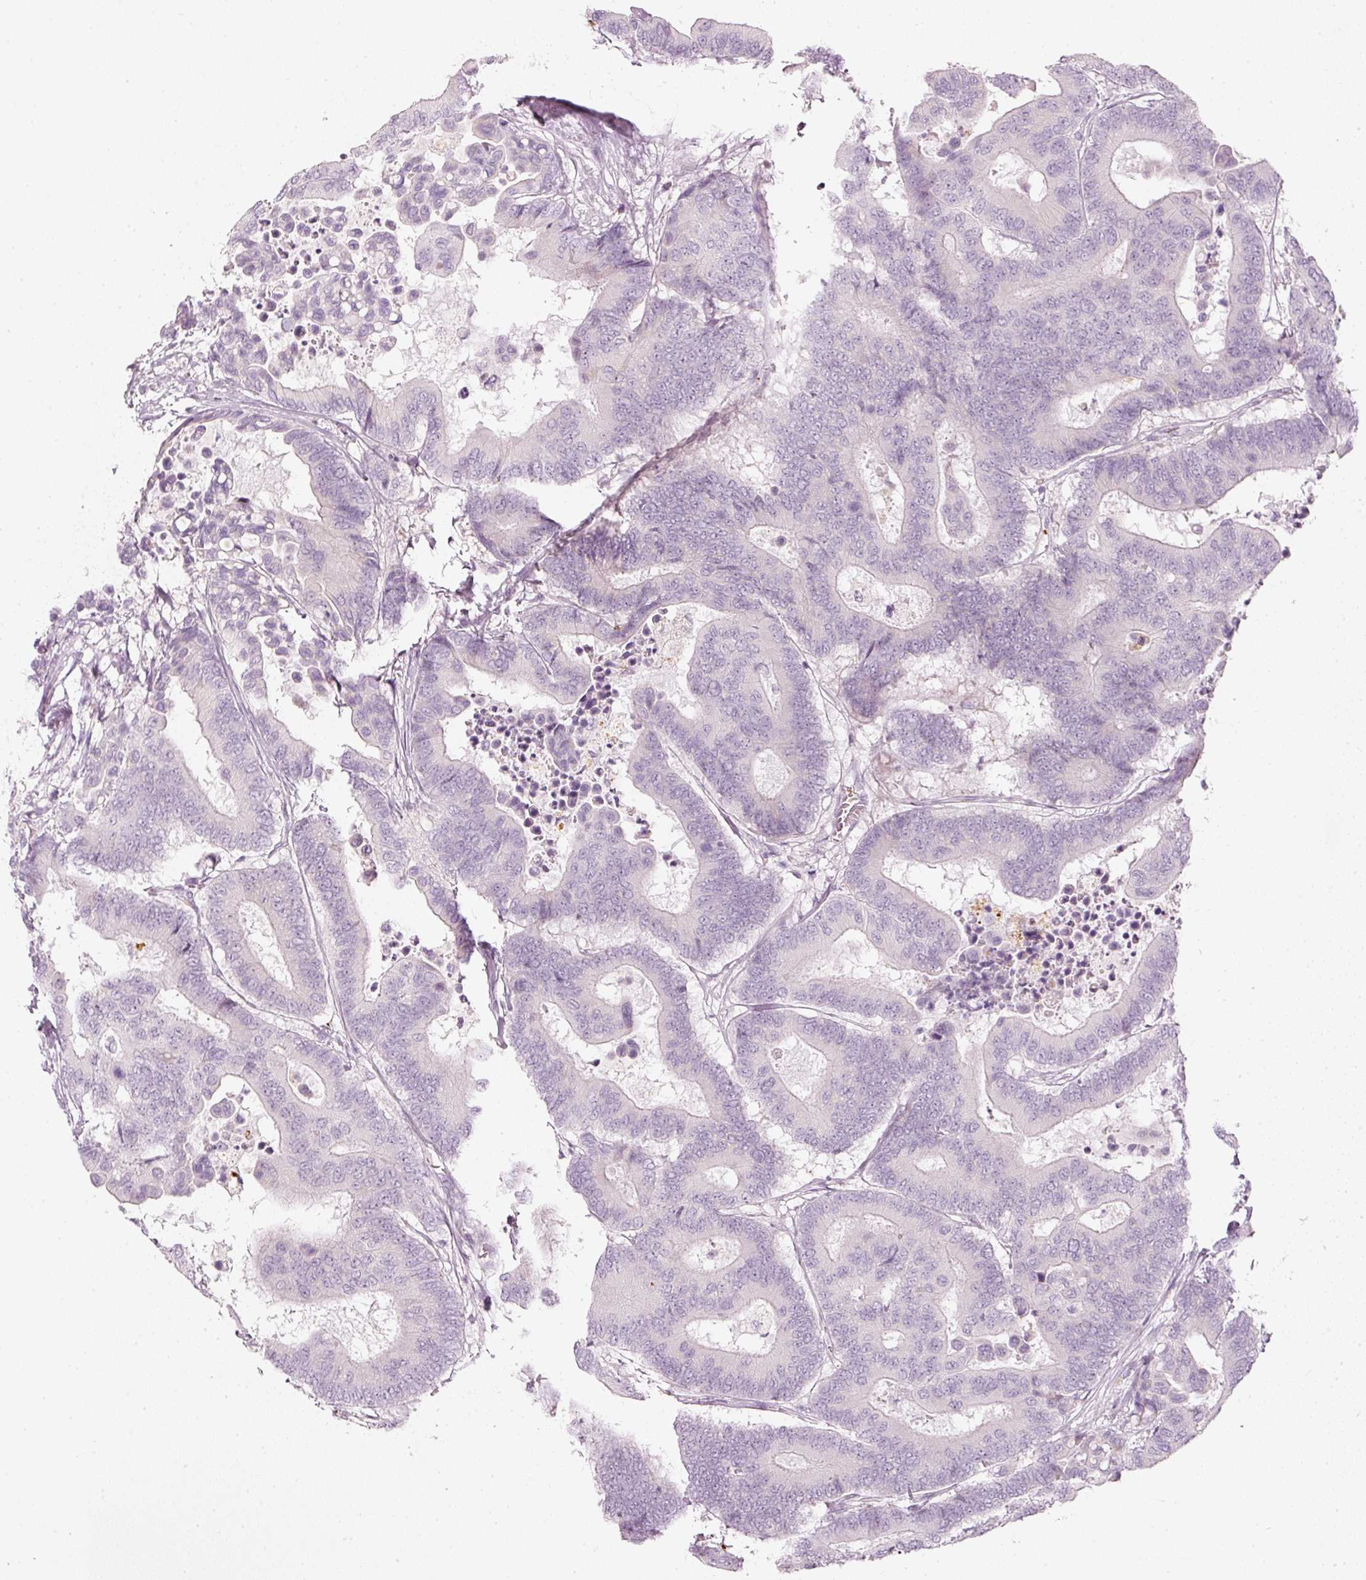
{"staining": {"intensity": "negative", "quantity": "none", "location": "none"}, "tissue": "colorectal cancer", "cell_type": "Tumor cells", "image_type": "cancer", "snomed": [{"axis": "morphology", "description": "Normal tissue, NOS"}, {"axis": "morphology", "description": "Adenocarcinoma, NOS"}, {"axis": "topography", "description": "Colon"}], "caption": "Tumor cells show no significant protein staining in adenocarcinoma (colorectal).", "gene": "LECT2", "patient": {"sex": "male", "age": 82}}